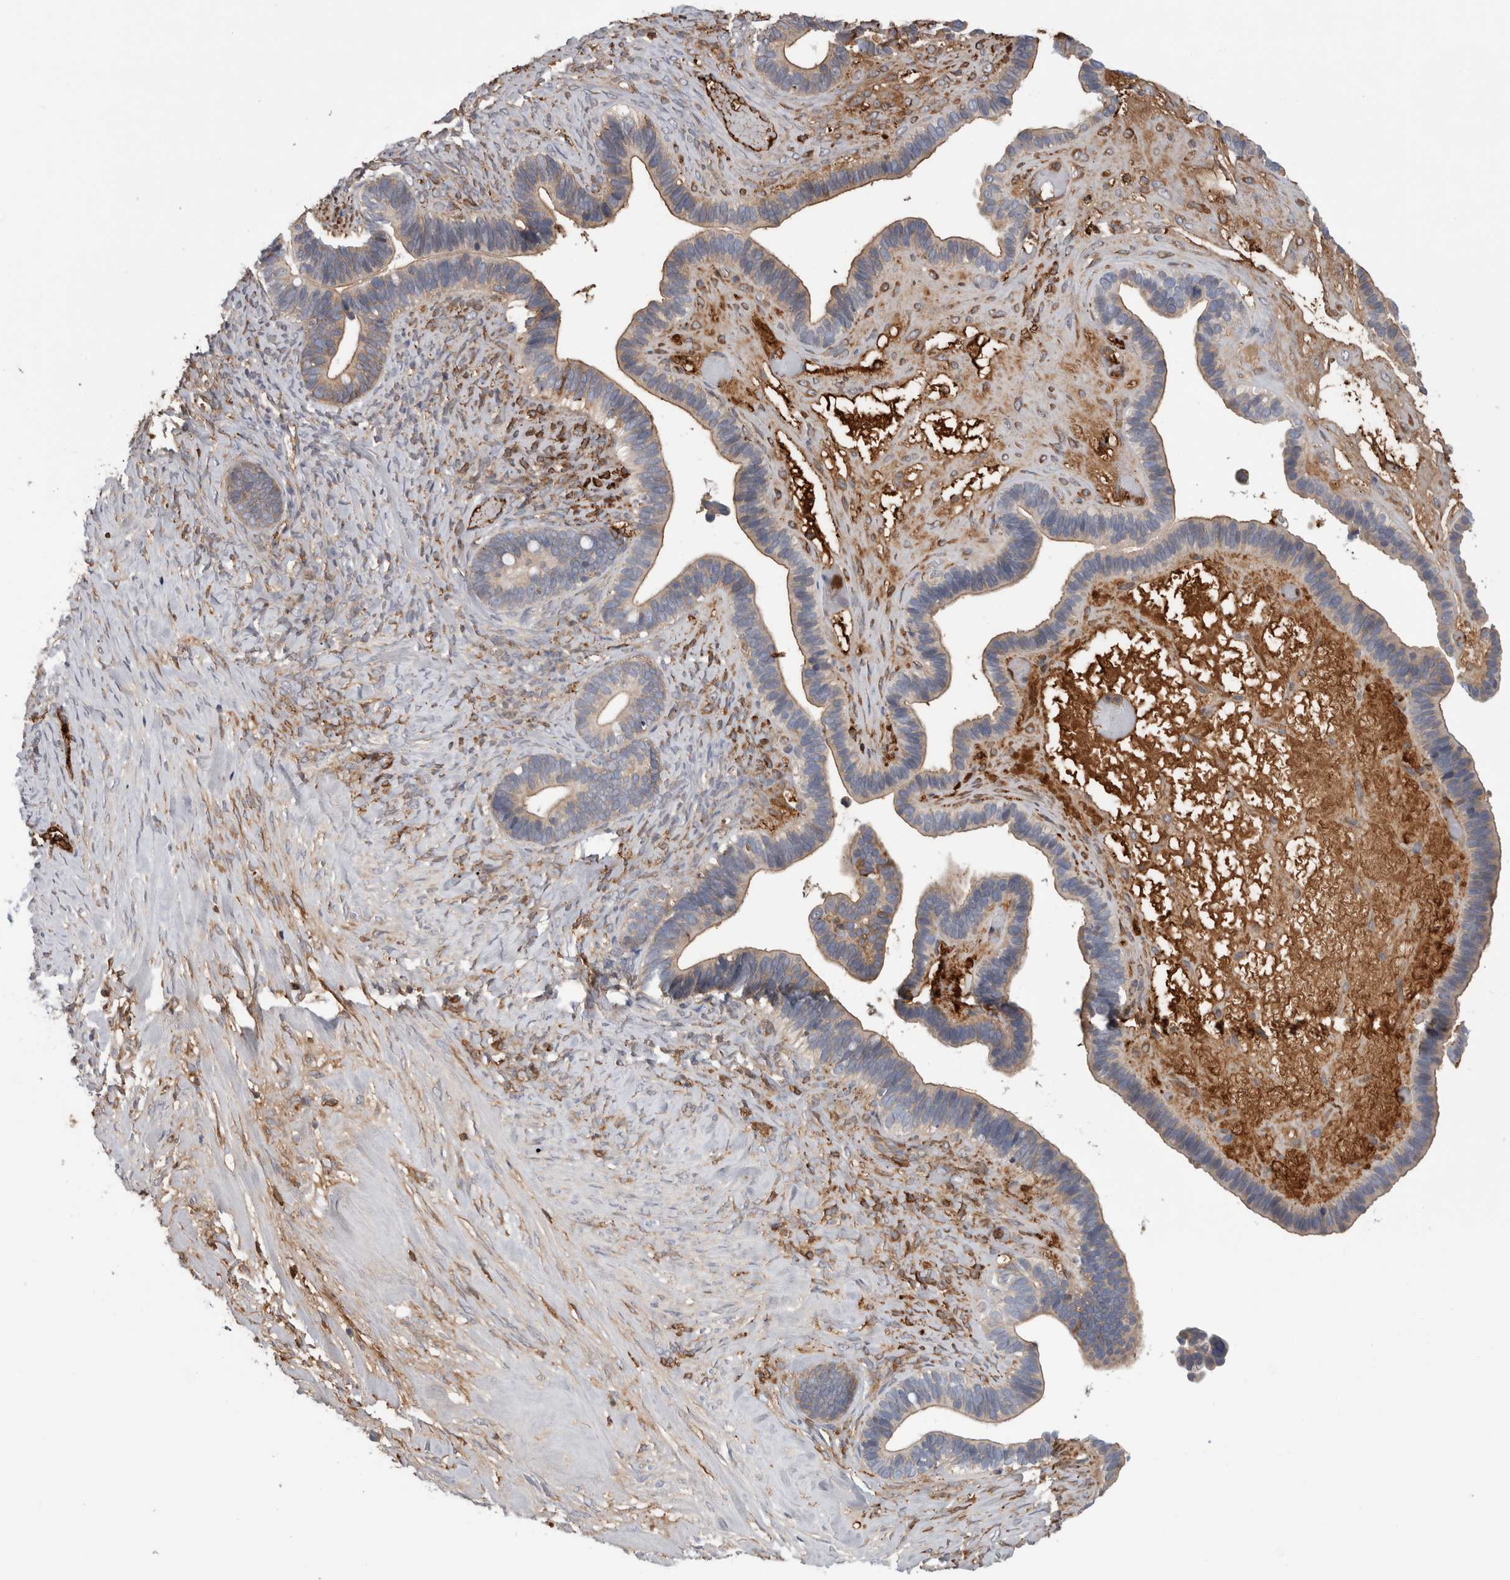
{"staining": {"intensity": "weak", "quantity": "25%-75%", "location": "cytoplasmic/membranous"}, "tissue": "ovarian cancer", "cell_type": "Tumor cells", "image_type": "cancer", "snomed": [{"axis": "morphology", "description": "Cystadenocarcinoma, serous, NOS"}, {"axis": "topography", "description": "Ovary"}], "caption": "Immunohistochemistry (IHC) image of neoplastic tissue: serous cystadenocarcinoma (ovarian) stained using immunohistochemistry (IHC) demonstrates low levels of weak protein expression localized specifically in the cytoplasmic/membranous of tumor cells, appearing as a cytoplasmic/membranous brown color.", "gene": "TBCE", "patient": {"sex": "female", "age": 56}}